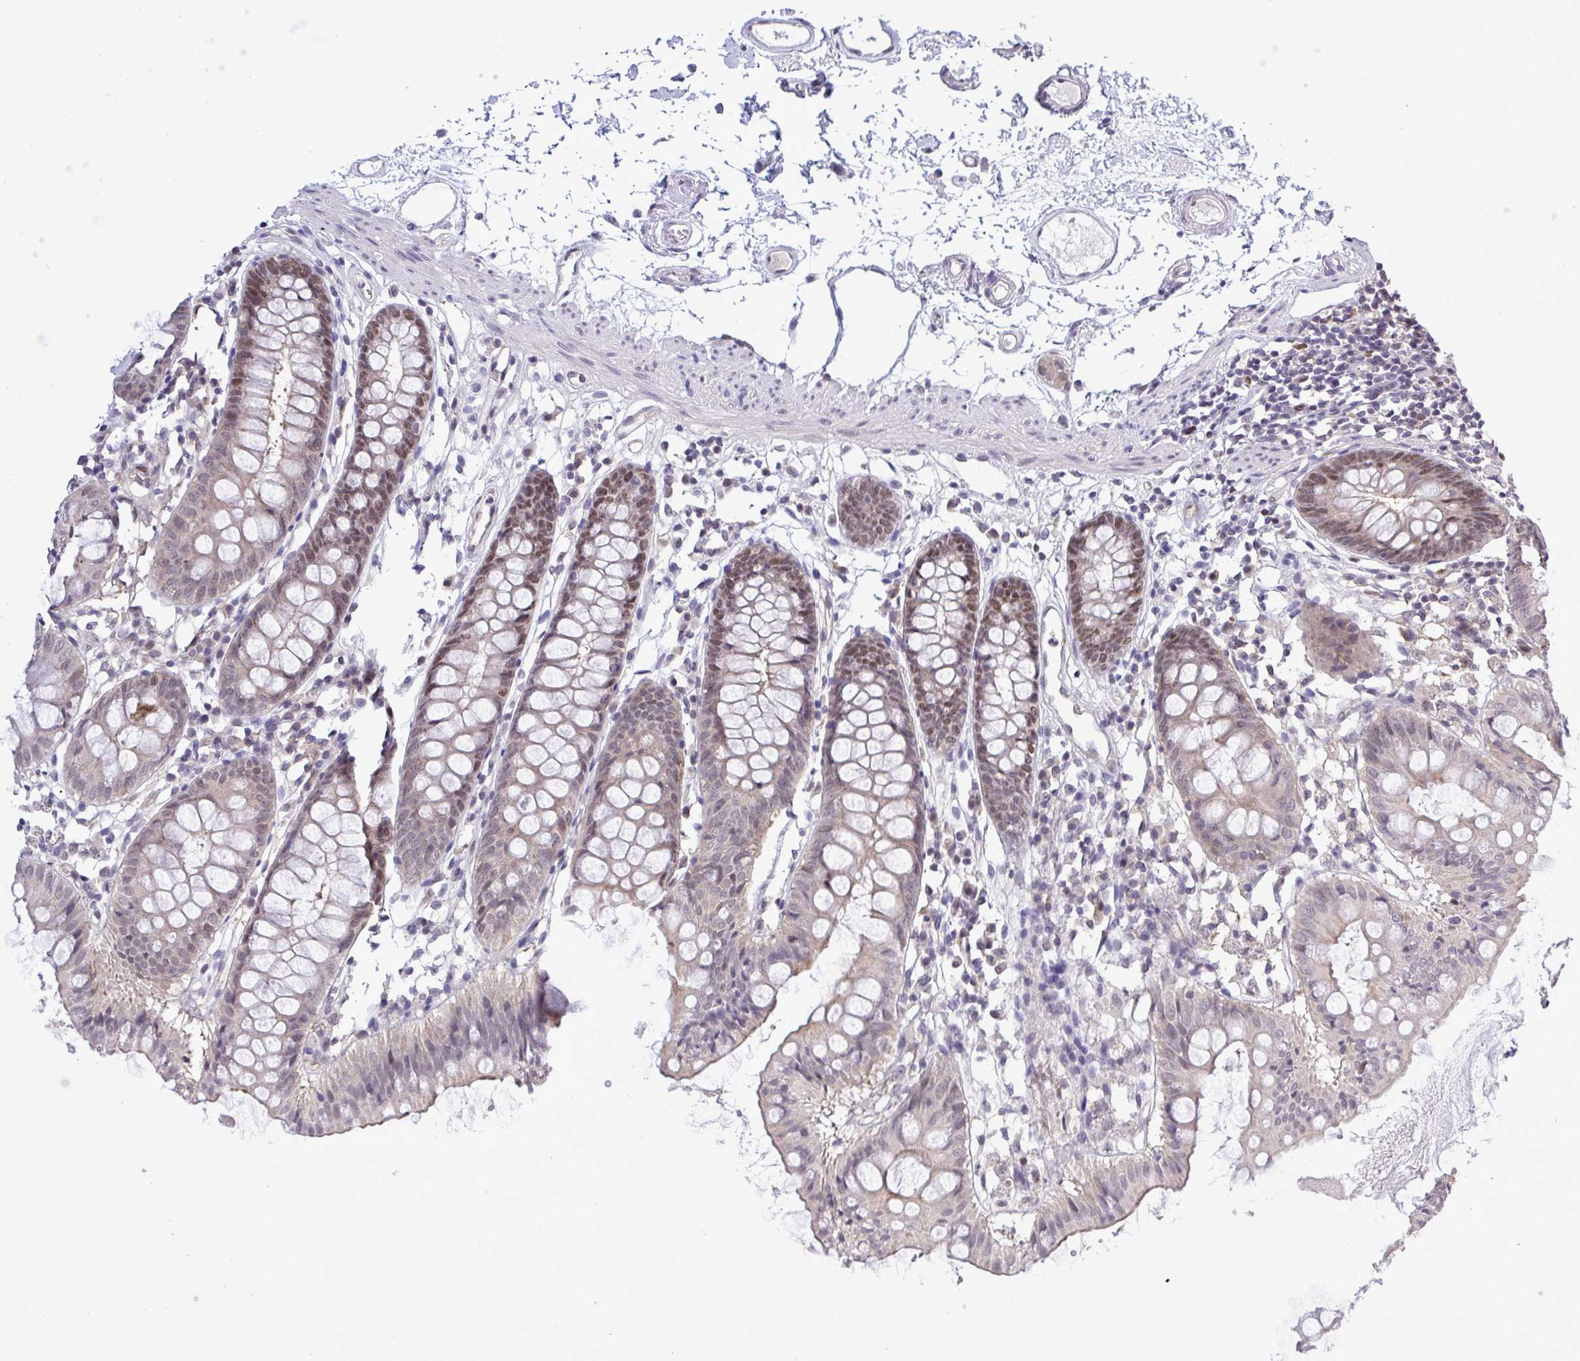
{"staining": {"intensity": "negative", "quantity": "none", "location": "none"}, "tissue": "colon", "cell_type": "Endothelial cells", "image_type": "normal", "snomed": [{"axis": "morphology", "description": "Normal tissue, NOS"}, {"axis": "topography", "description": "Colon"}], "caption": "Immunohistochemistry micrograph of unremarkable human colon stained for a protein (brown), which shows no expression in endothelial cells.", "gene": "ZNF444", "patient": {"sex": "female", "age": 84}}